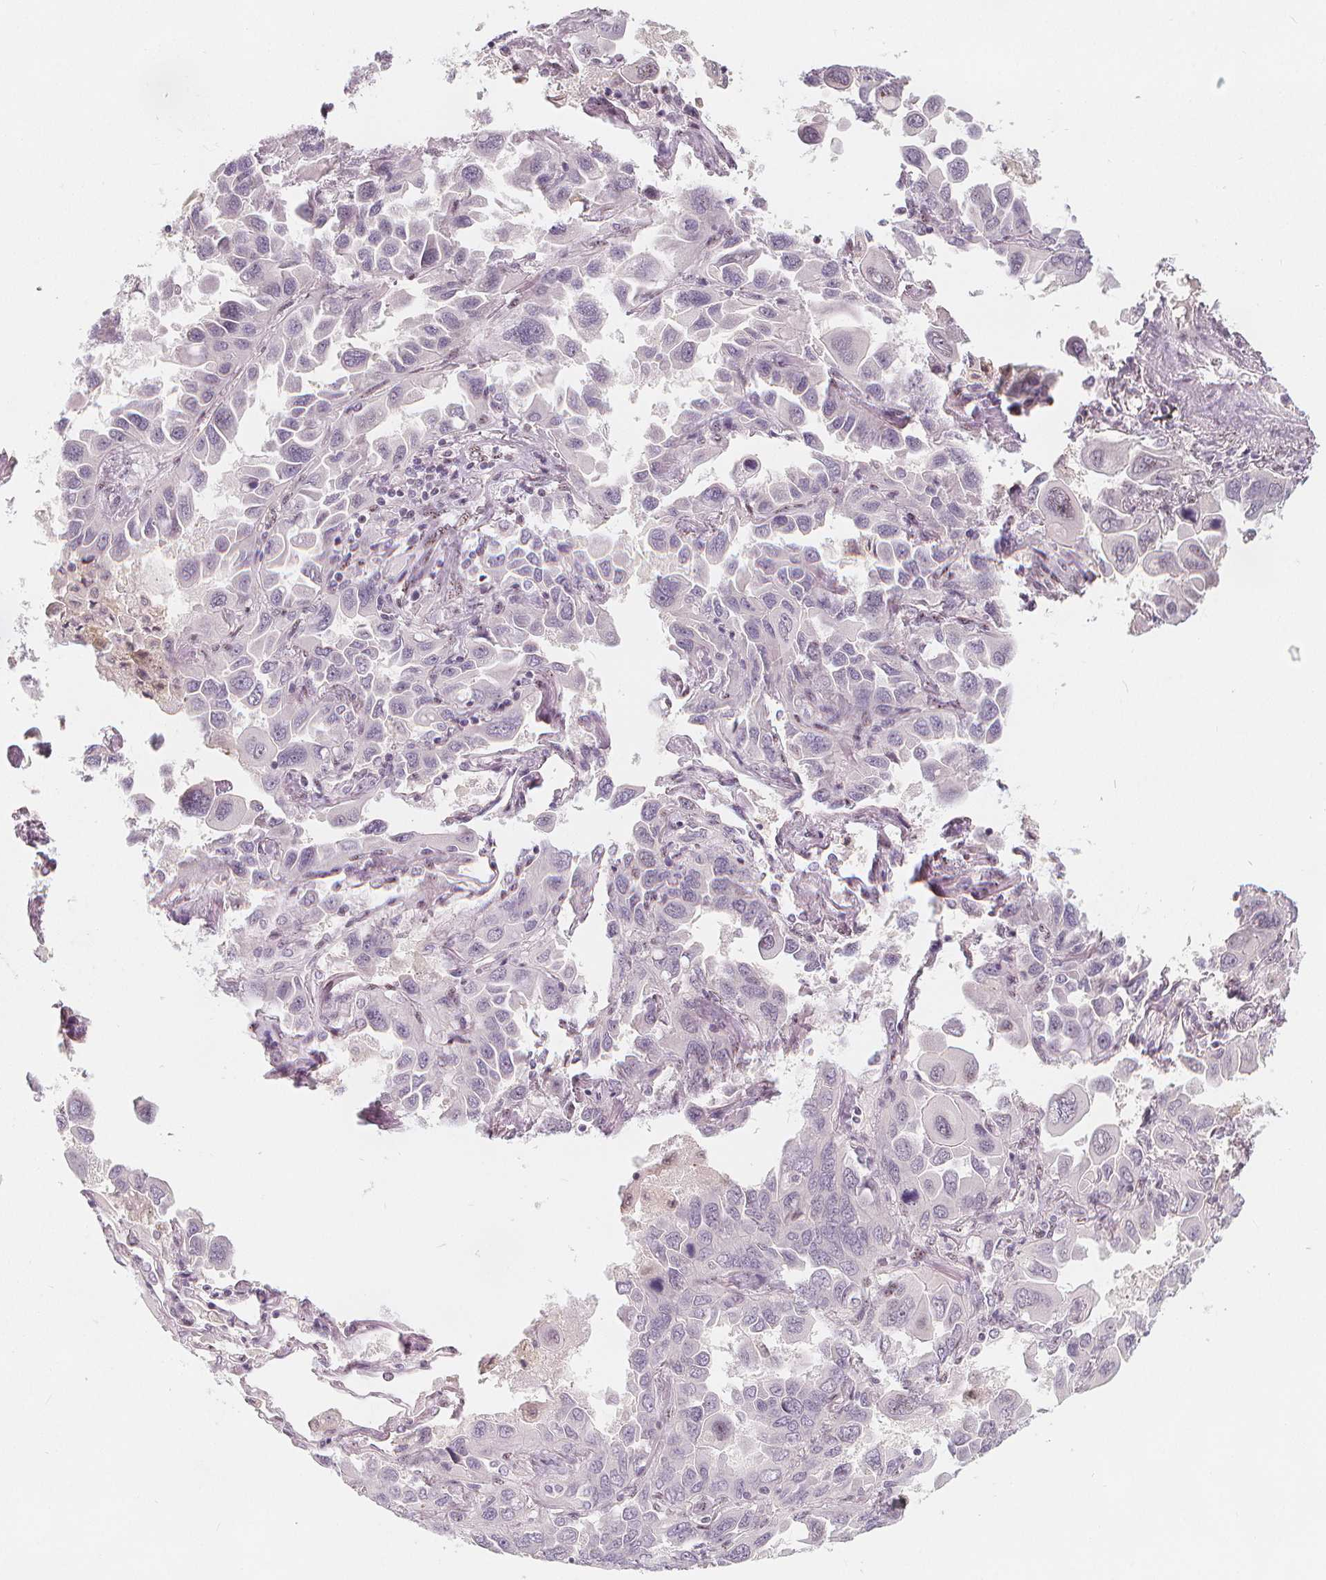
{"staining": {"intensity": "weak", "quantity": "<25%", "location": "cytoplasmic/membranous"}, "tissue": "lung cancer", "cell_type": "Tumor cells", "image_type": "cancer", "snomed": [{"axis": "morphology", "description": "Adenocarcinoma, NOS"}, {"axis": "topography", "description": "Lung"}], "caption": "DAB immunohistochemical staining of lung cancer (adenocarcinoma) demonstrates no significant expression in tumor cells.", "gene": "DRC3", "patient": {"sex": "male", "age": 64}}